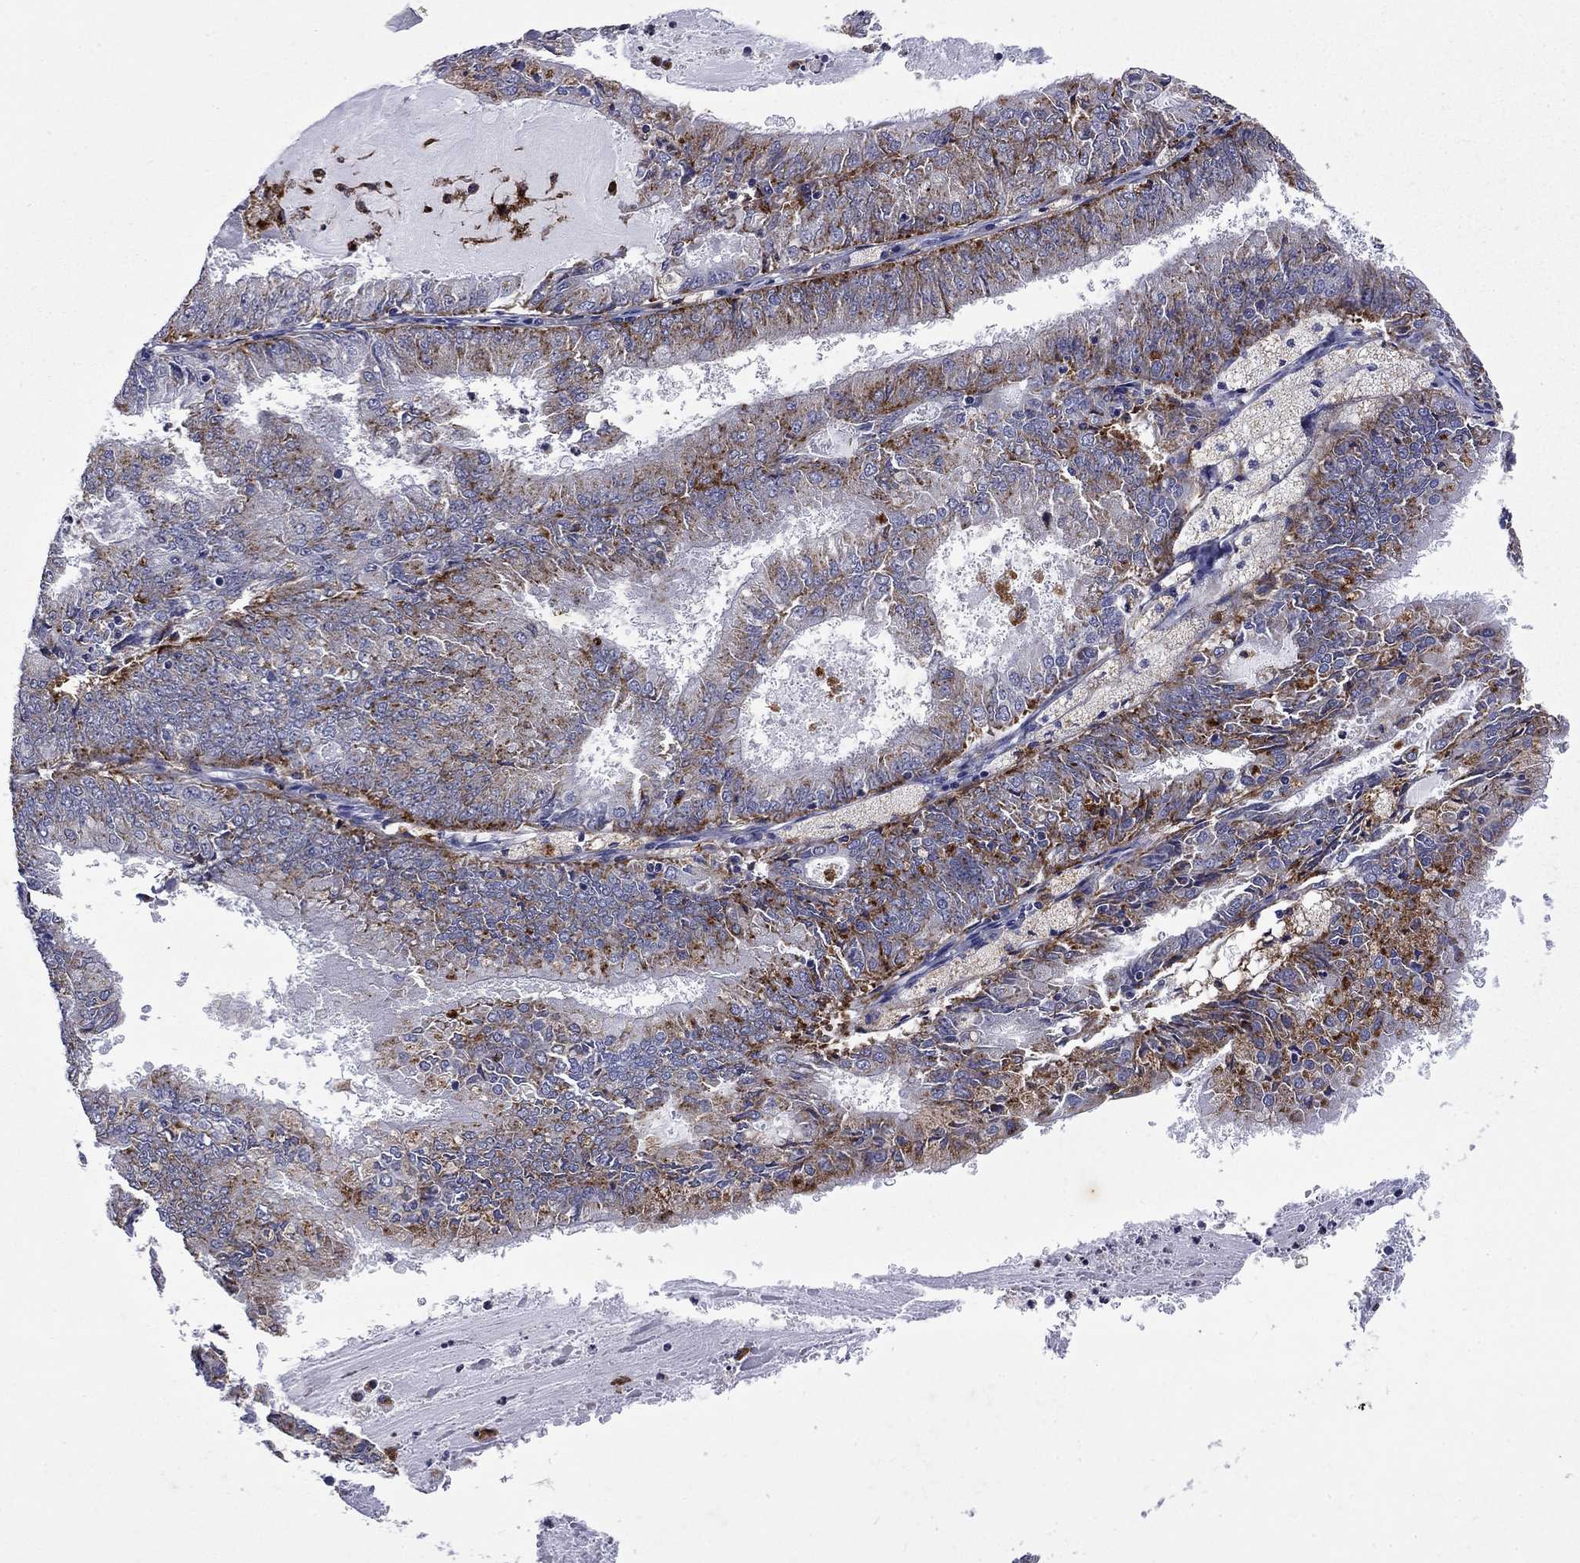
{"staining": {"intensity": "moderate", "quantity": "25%-75%", "location": "cytoplasmic/membranous"}, "tissue": "endometrial cancer", "cell_type": "Tumor cells", "image_type": "cancer", "snomed": [{"axis": "morphology", "description": "Adenocarcinoma, NOS"}, {"axis": "topography", "description": "Endometrium"}], "caption": "Protein staining of endometrial adenocarcinoma tissue shows moderate cytoplasmic/membranous positivity in approximately 25%-75% of tumor cells.", "gene": "MADCAM1", "patient": {"sex": "female", "age": 57}}